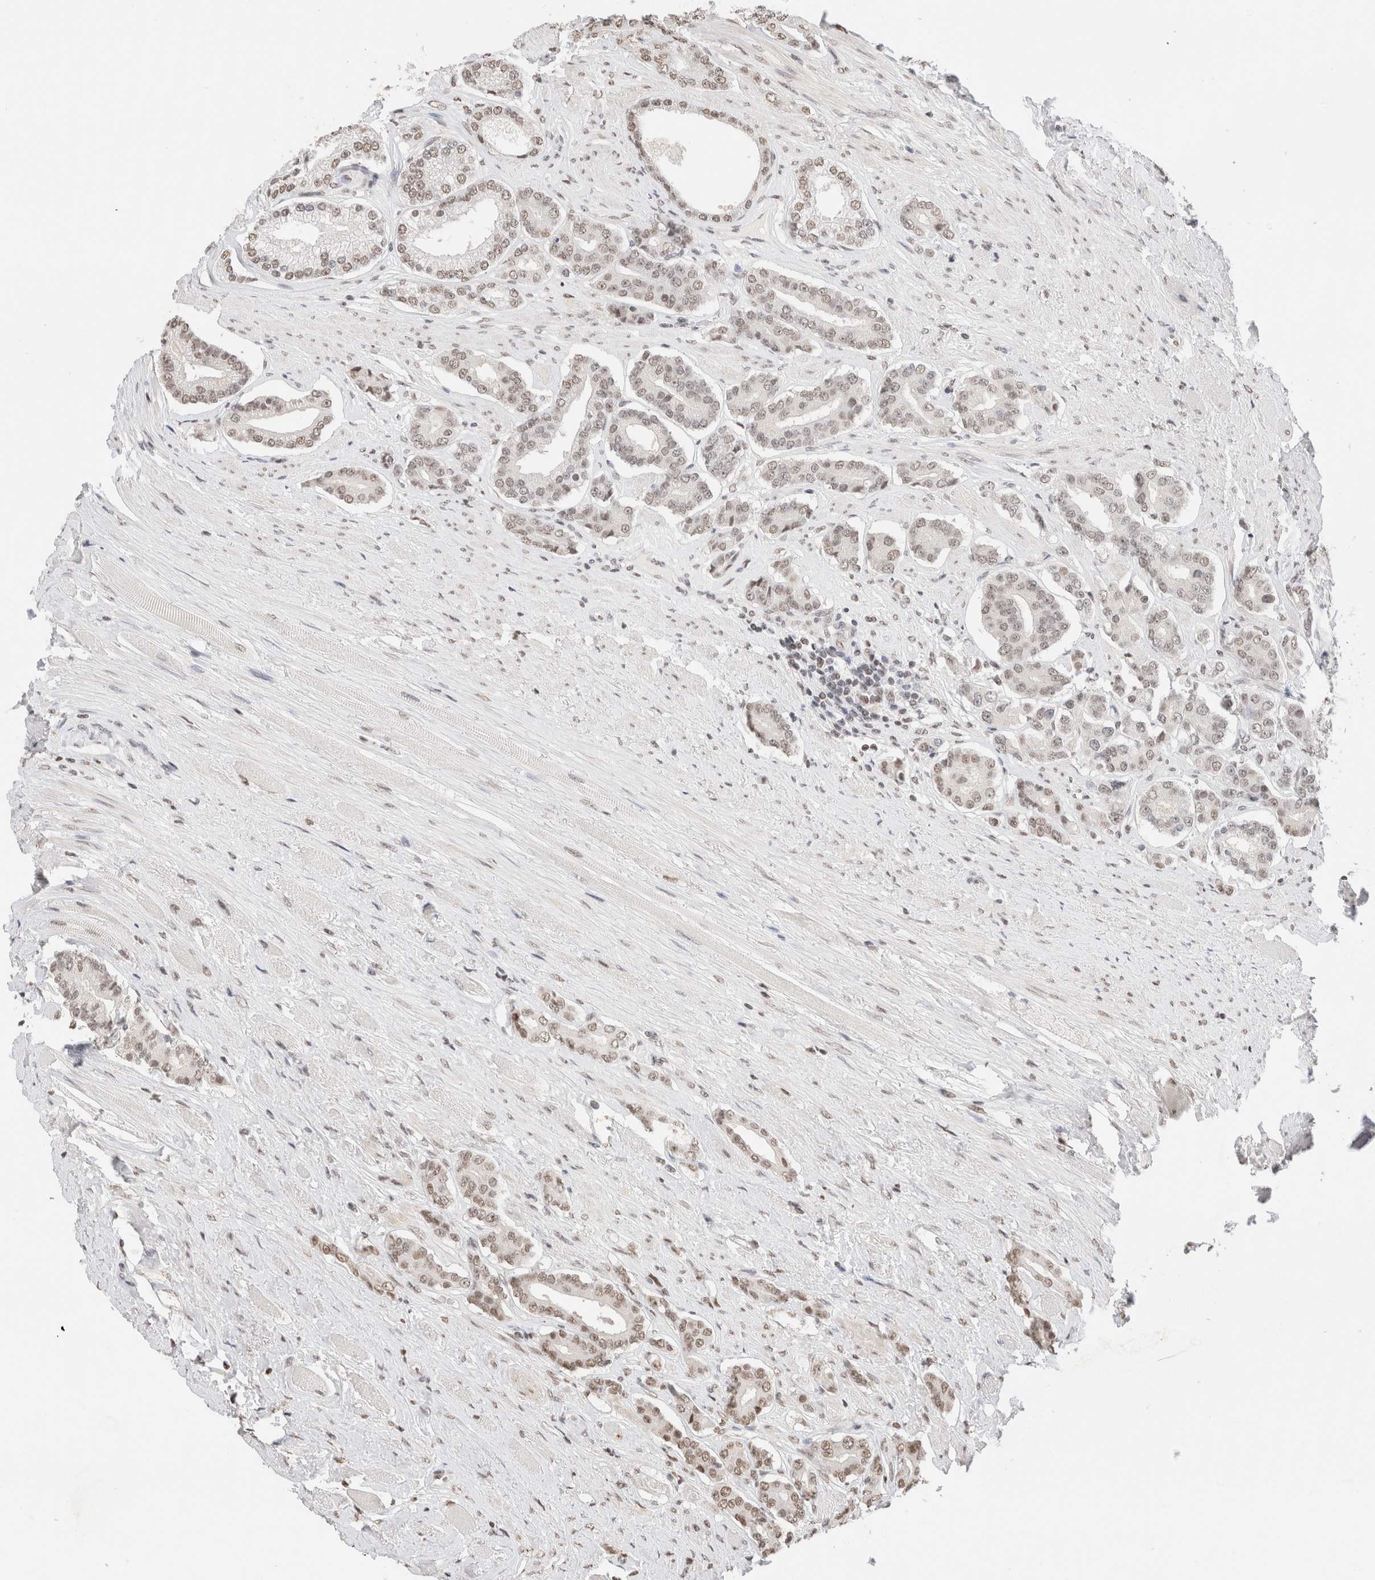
{"staining": {"intensity": "moderate", "quantity": ">75%", "location": "nuclear"}, "tissue": "prostate cancer", "cell_type": "Tumor cells", "image_type": "cancer", "snomed": [{"axis": "morphology", "description": "Adenocarcinoma, High grade"}, {"axis": "topography", "description": "Prostate"}], "caption": "Tumor cells reveal medium levels of moderate nuclear expression in about >75% of cells in prostate high-grade adenocarcinoma. (DAB IHC, brown staining for protein, blue staining for nuclei).", "gene": "SUPT3H", "patient": {"sex": "male", "age": 71}}